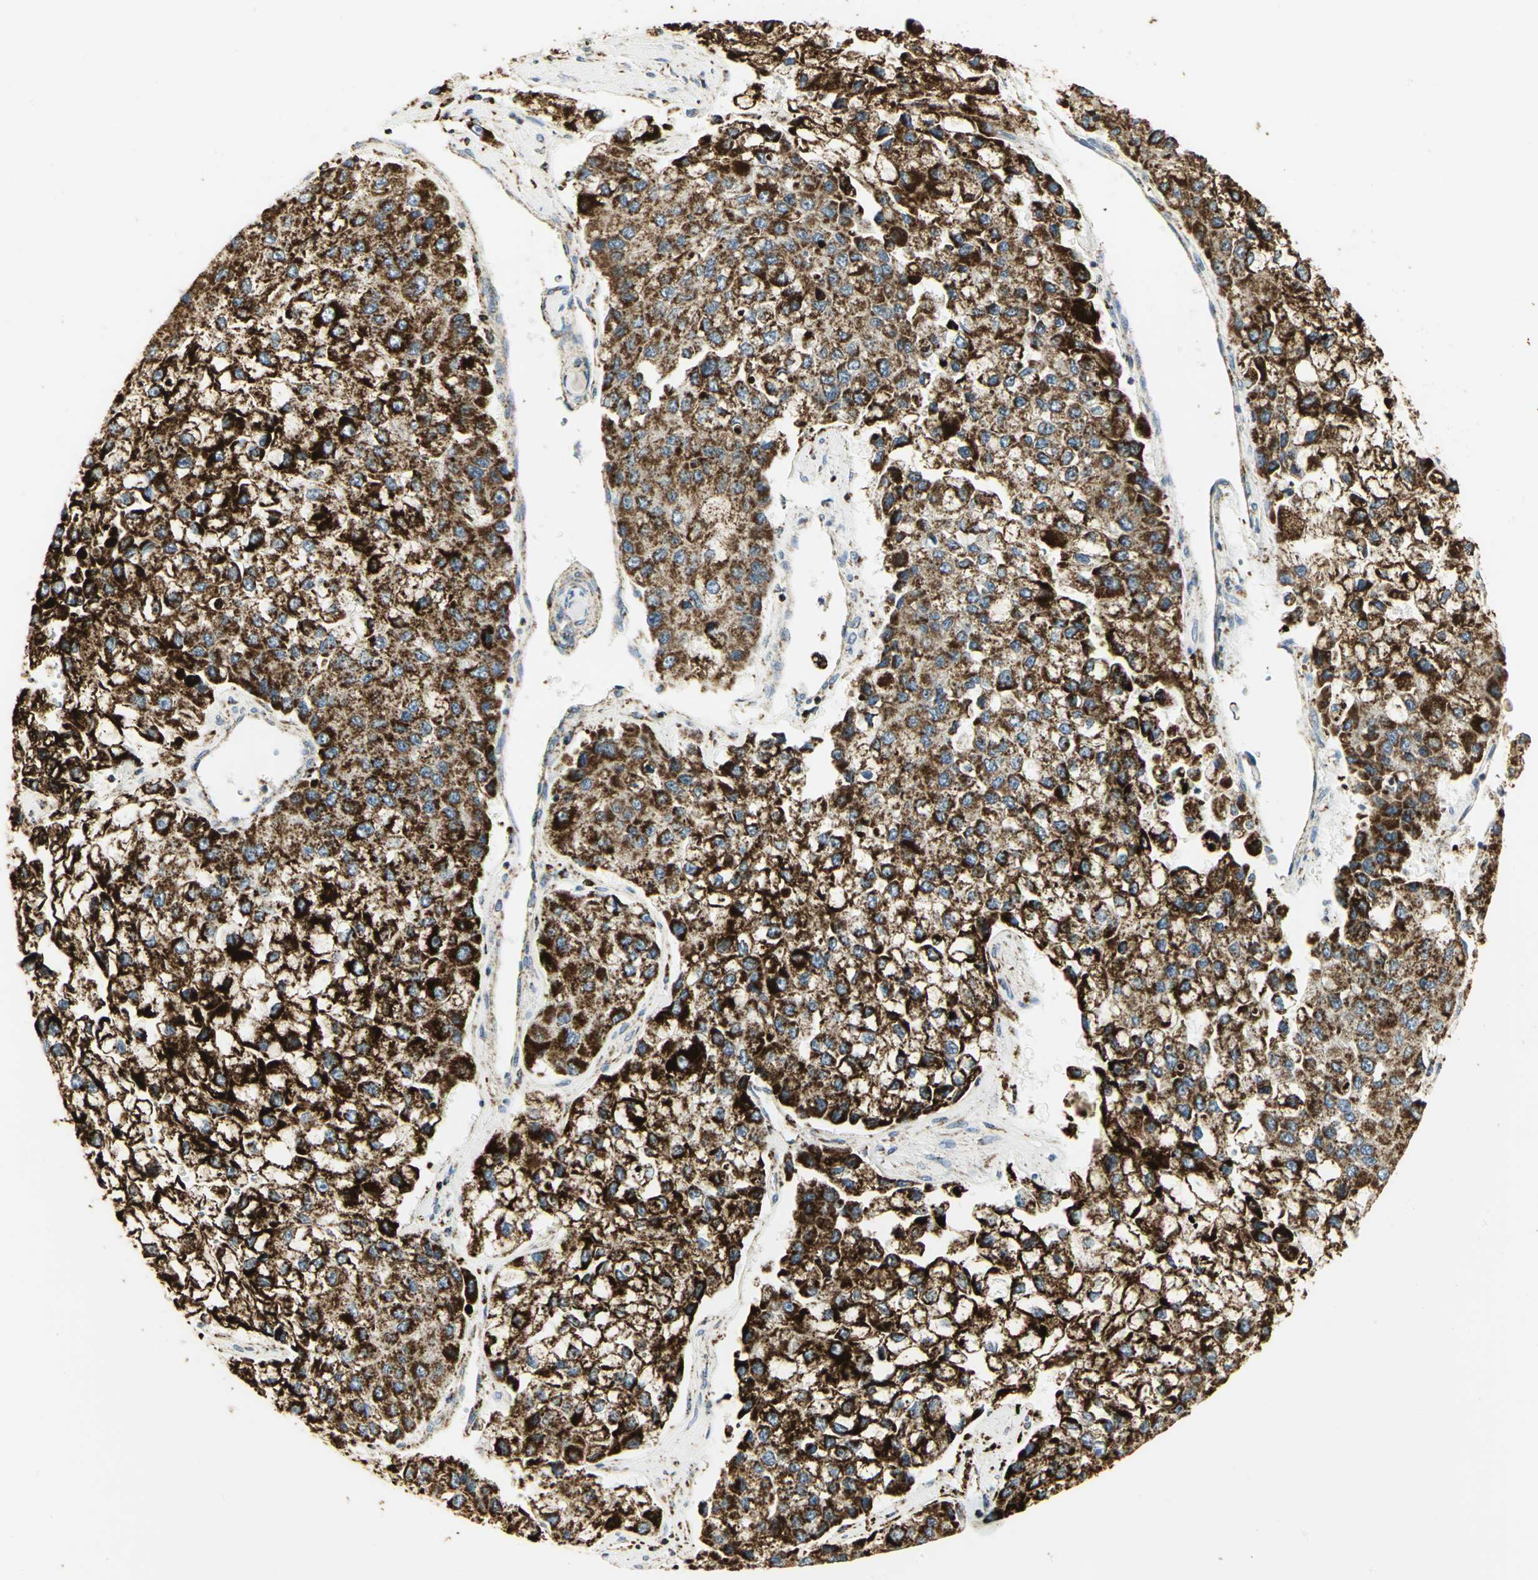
{"staining": {"intensity": "strong", "quantity": ">75%", "location": "cytoplasmic/membranous"}, "tissue": "liver cancer", "cell_type": "Tumor cells", "image_type": "cancer", "snomed": [{"axis": "morphology", "description": "Carcinoma, Hepatocellular, NOS"}, {"axis": "topography", "description": "Liver"}], "caption": "Immunohistochemistry (IHC) micrograph of neoplastic tissue: hepatocellular carcinoma (liver) stained using immunohistochemistry (IHC) shows high levels of strong protein expression localized specifically in the cytoplasmic/membranous of tumor cells, appearing as a cytoplasmic/membranous brown color.", "gene": "VDAC1", "patient": {"sex": "female", "age": 66}}